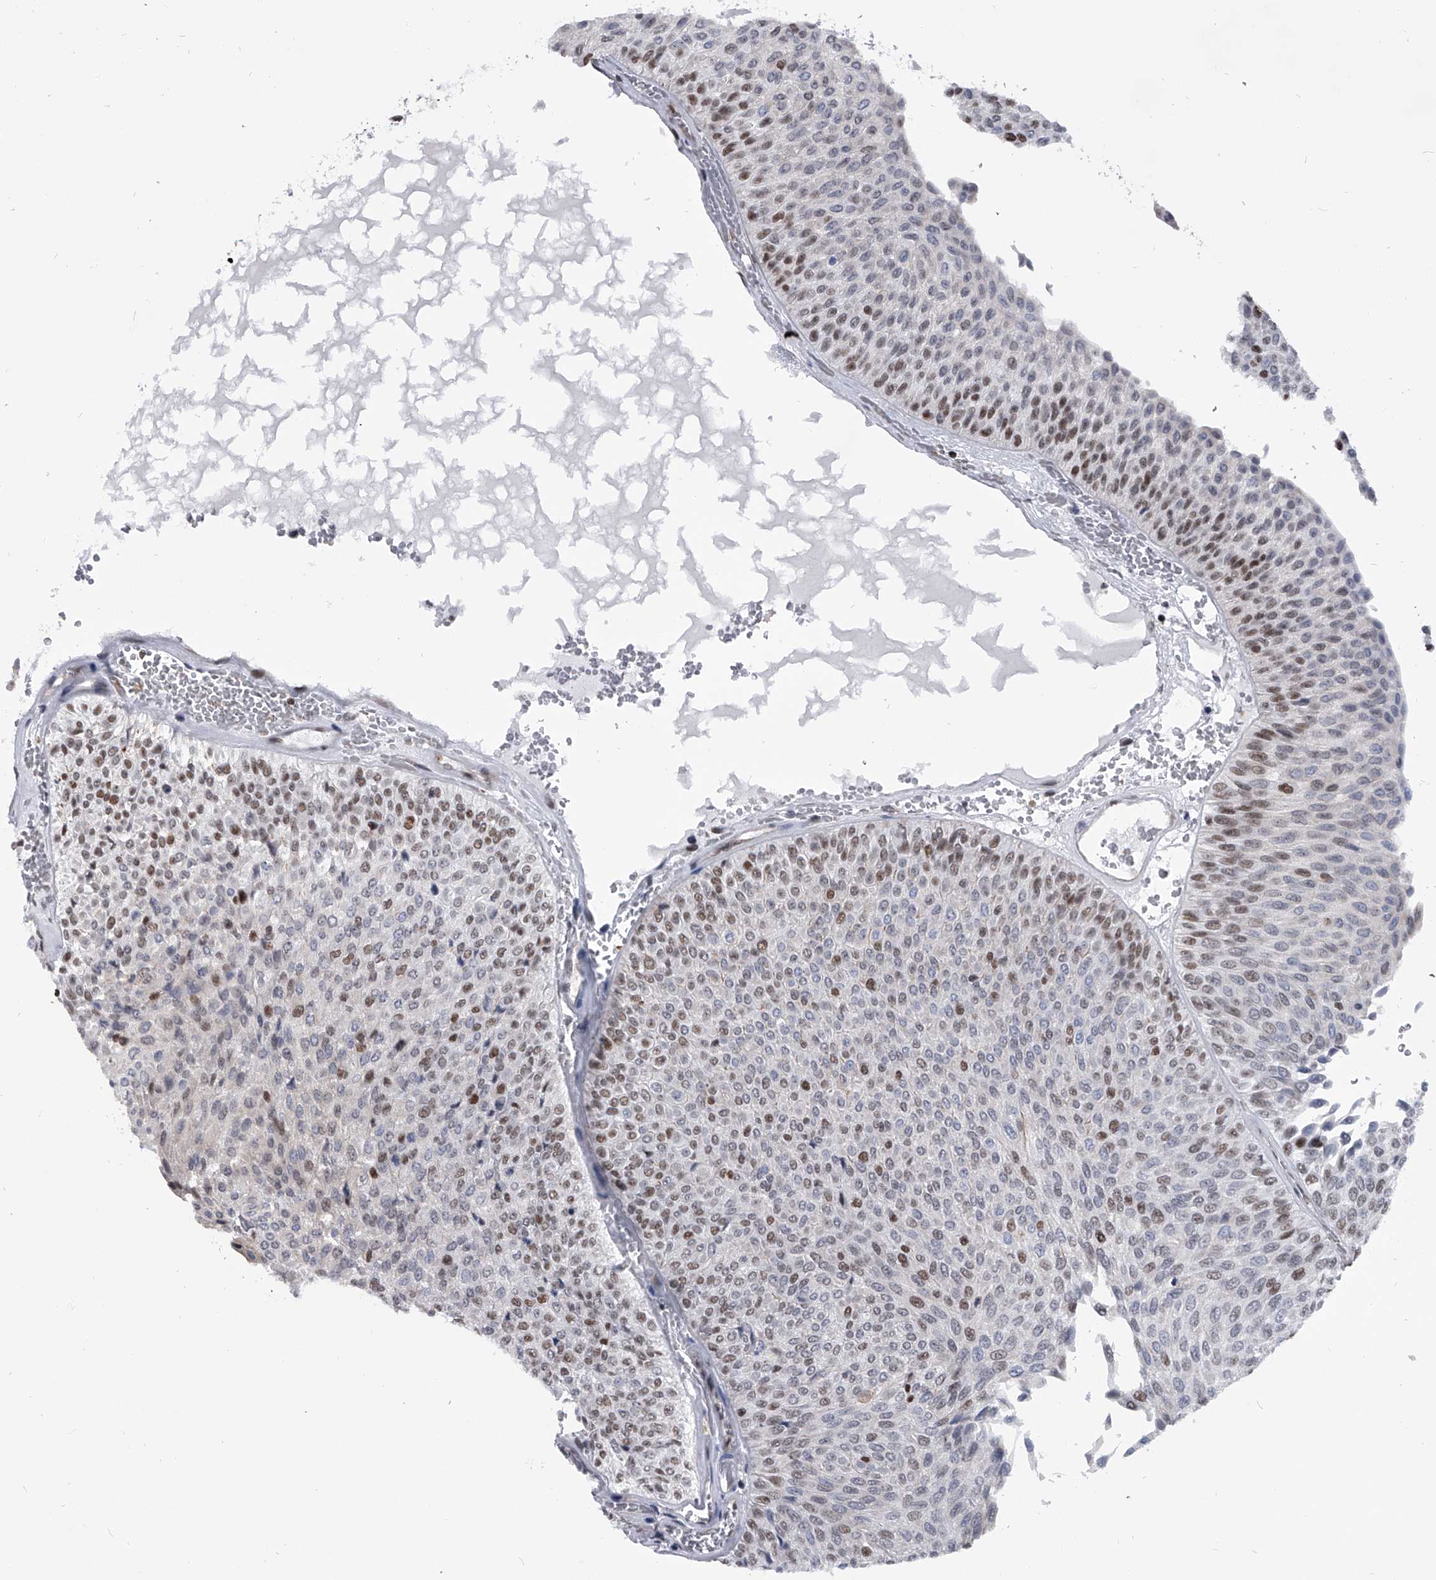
{"staining": {"intensity": "moderate", "quantity": "25%-75%", "location": "nuclear"}, "tissue": "urothelial cancer", "cell_type": "Tumor cells", "image_type": "cancer", "snomed": [{"axis": "morphology", "description": "Urothelial carcinoma, Low grade"}, {"axis": "topography", "description": "Urinary bladder"}], "caption": "Urothelial carcinoma (low-grade) tissue reveals moderate nuclear positivity in approximately 25%-75% of tumor cells Immunohistochemistry stains the protein in brown and the nuclei are stained blue.", "gene": "SIM2", "patient": {"sex": "male", "age": 78}}